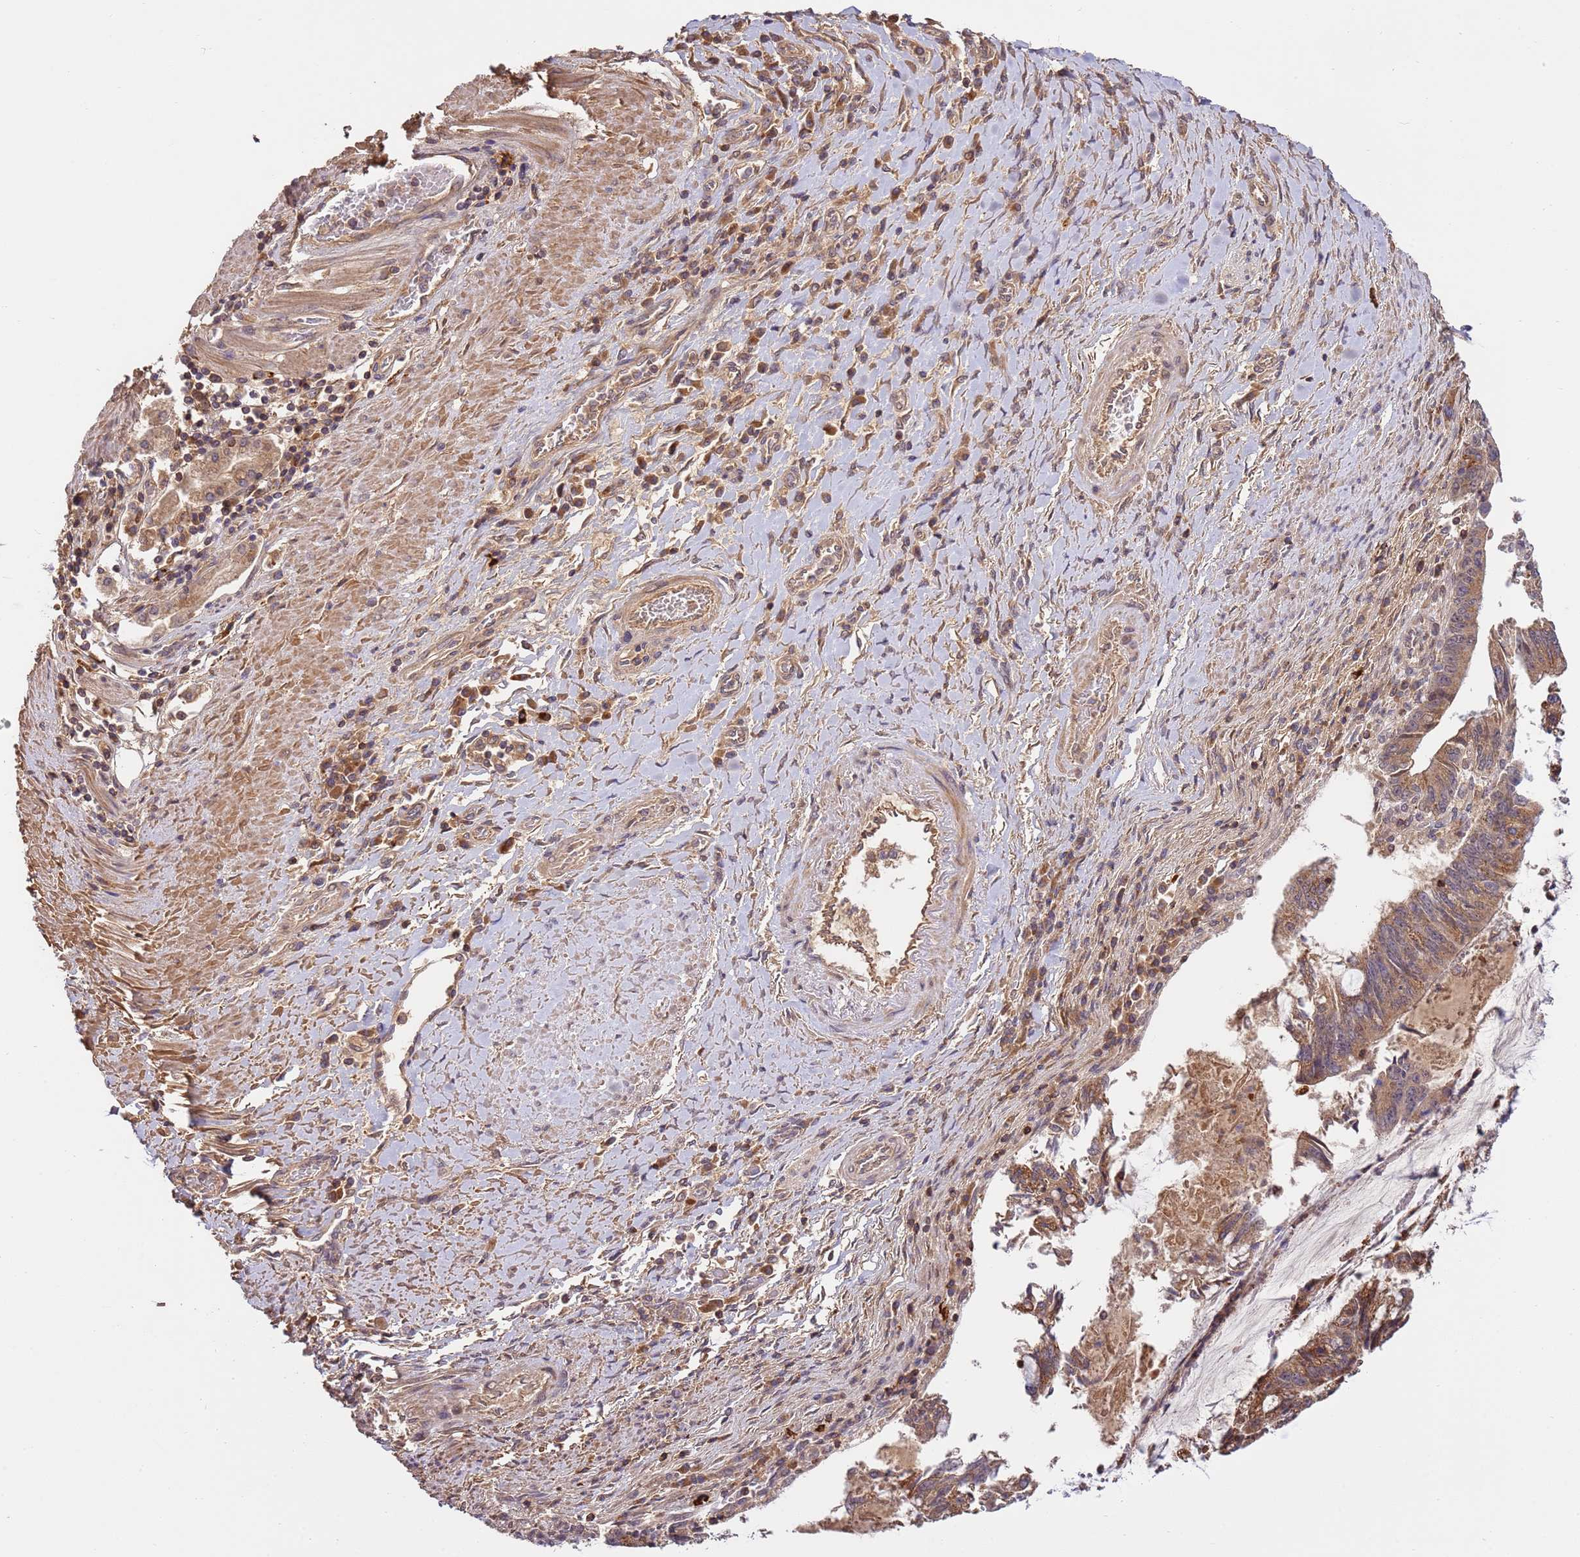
{"staining": {"intensity": "moderate", "quantity": ">75%", "location": "cytoplasmic/membranous"}, "tissue": "pancreatic cancer", "cell_type": "Tumor cells", "image_type": "cancer", "snomed": [{"axis": "morphology", "description": "Adenocarcinoma, NOS"}, {"axis": "topography", "description": "Pancreas"}], "caption": "Pancreatic adenocarcinoma tissue exhibits moderate cytoplasmic/membranous staining in approximately >75% of tumor cells The staining is performed using DAB (3,3'-diaminobenzidine) brown chromogen to label protein expression. The nuclei are counter-stained blue using hematoxylin.", "gene": "ZNF624", "patient": {"sex": "female", "age": 50}}